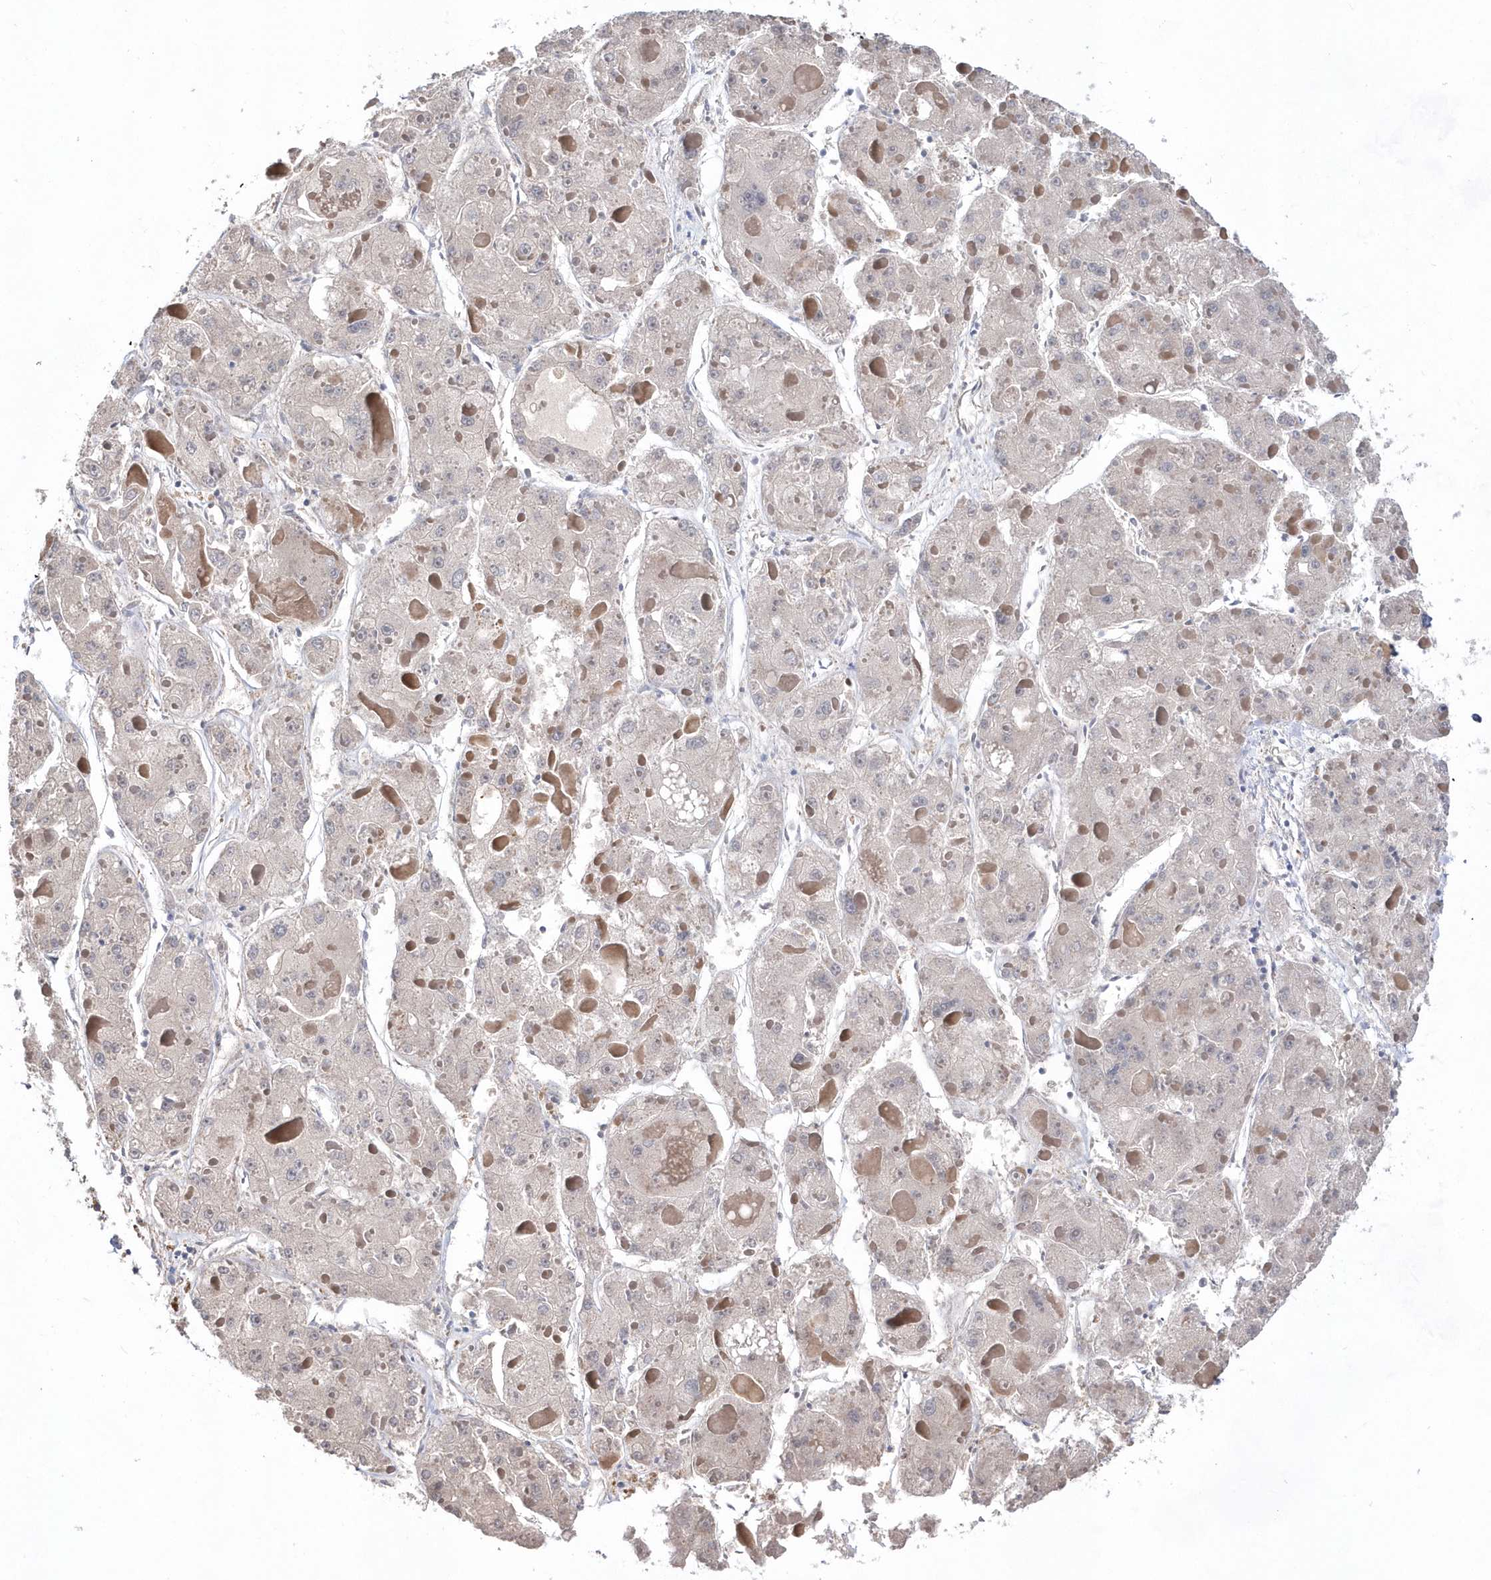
{"staining": {"intensity": "negative", "quantity": "none", "location": "none"}, "tissue": "liver cancer", "cell_type": "Tumor cells", "image_type": "cancer", "snomed": [{"axis": "morphology", "description": "Carcinoma, Hepatocellular, NOS"}, {"axis": "topography", "description": "Liver"}], "caption": "An immunohistochemistry micrograph of liver hepatocellular carcinoma is shown. There is no staining in tumor cells of liver hepatocellular carcinoma. The staining is performed using DAB (3,3'-diaminobenzidine) brown chromogen with nuclei counter-stained in using hematoxylin.", "gene": "BDH2", "patient": {"sex": "female", "age": 73}}